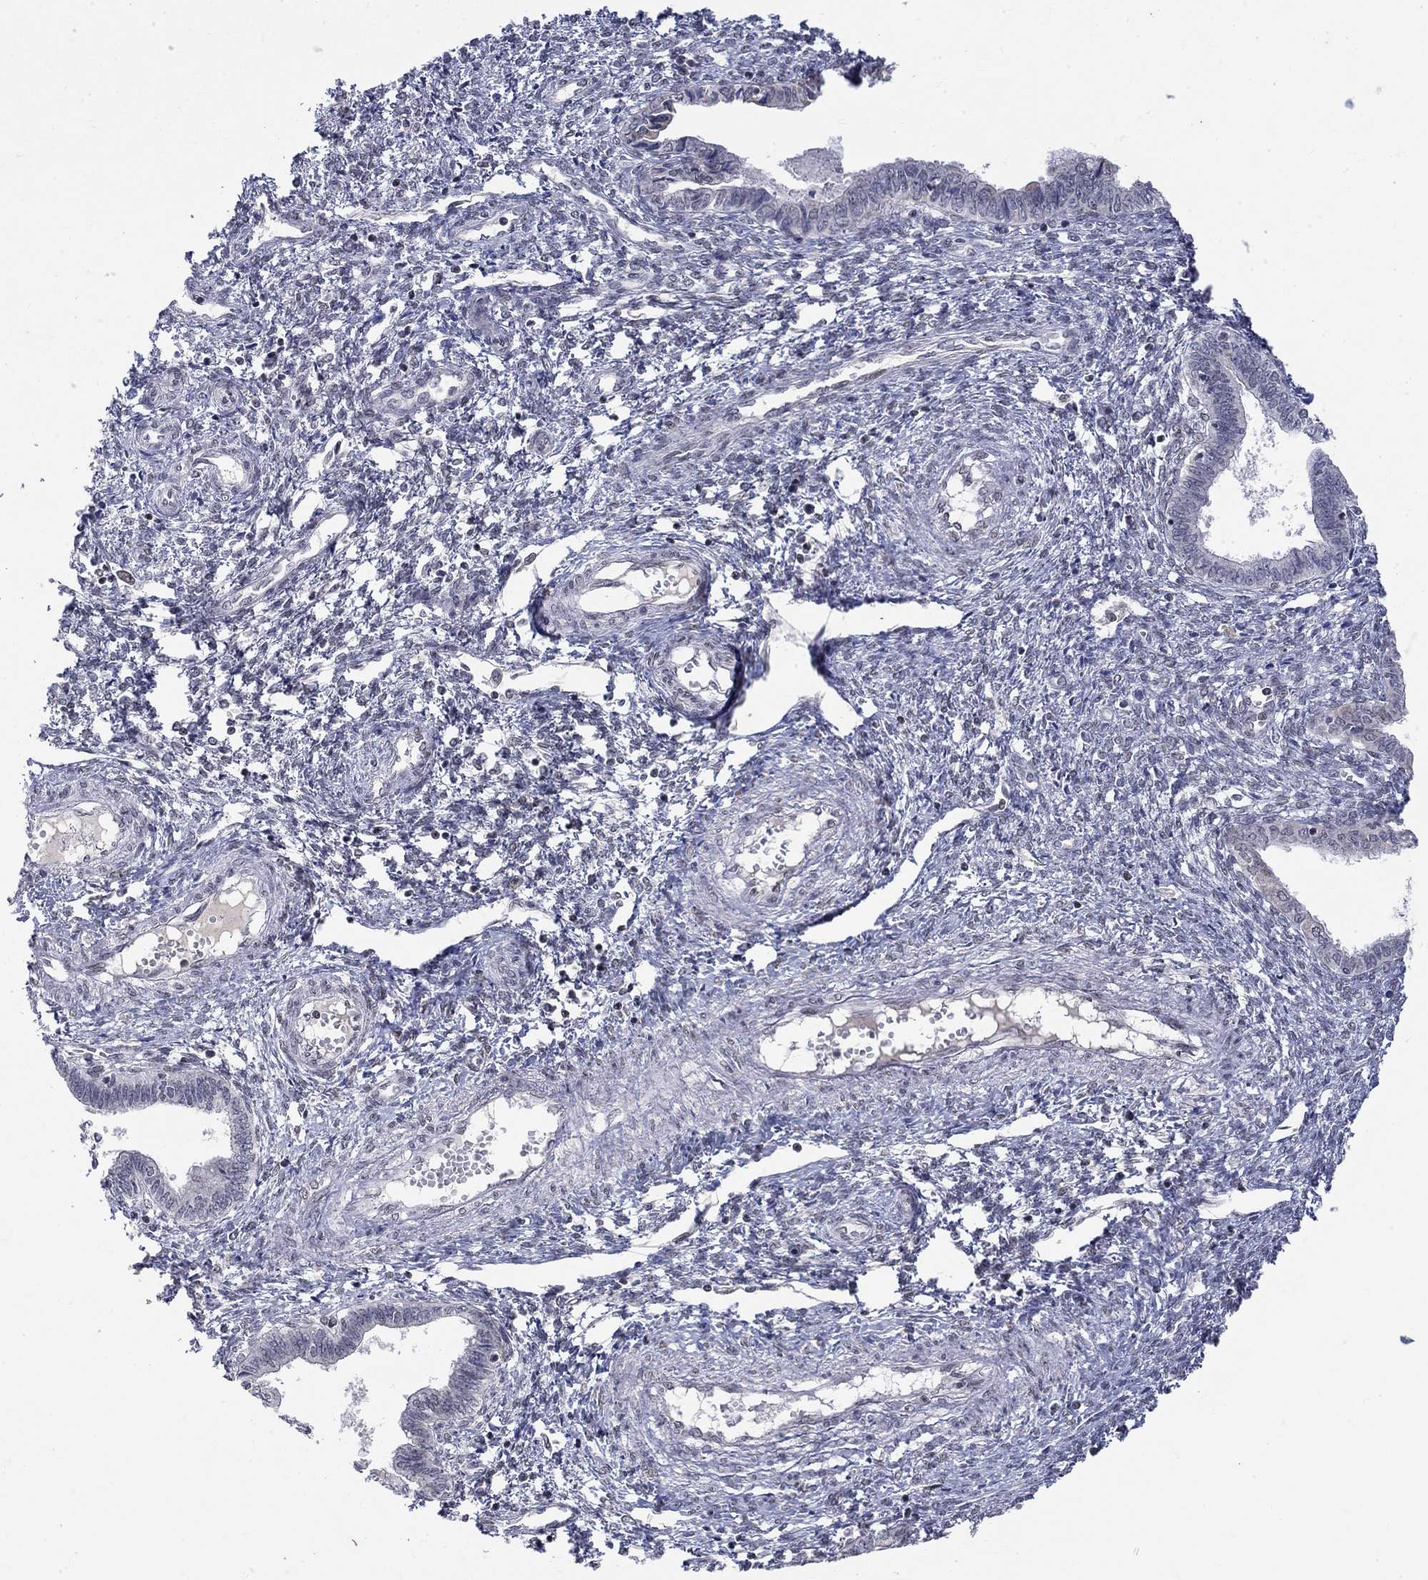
{"staining": {"intensity": "negative", "quantity": "none", "location": "none"}, "tissue": "cervical cancer", "cell_type": "Tumor cells", "image_type": "cancer", "snomed": [{"axis": "morphology", "description": "Adenocarcinoma, NOS"}, {"axis": "topography", "description": "Cervix"}], "caption": "Human cervical cancer (adenocarcinoma) stained for a protein using IHC displays no expression in tumor cells.", "gene": "KLF12", "patient": {"sex": "female", "age": 42}}